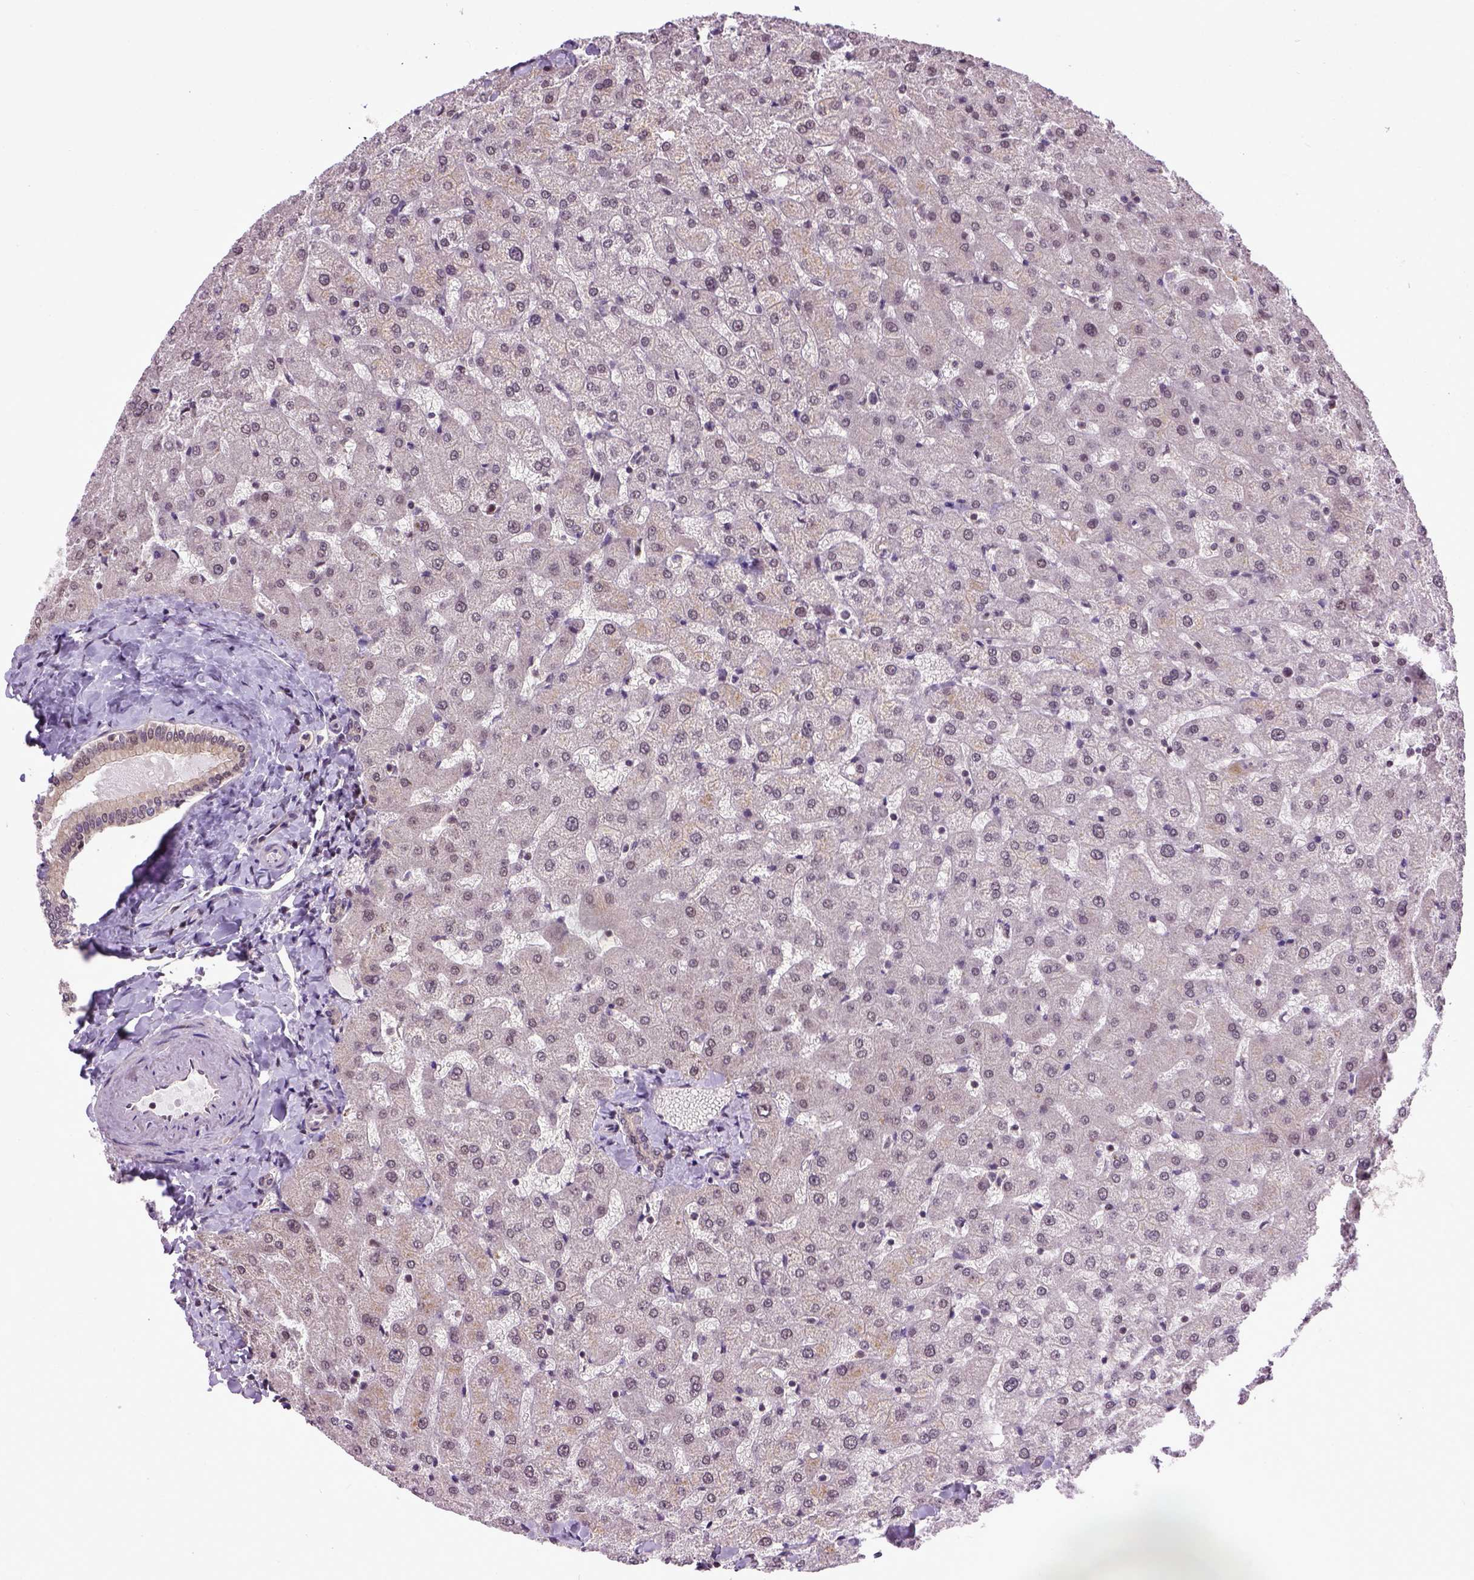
{"staining": {"intensity": "negative", "quantity": "none", "location": "none"}, "tissue": "liver", "cell_type": "Cholangiocytes", "image_type": "normal", "snomed": [{"axis": "morphology", "description": "Normal tissue, NOS"}, {"axis": "topography", "description": "Liver"}], "caption": "Liver was stained to show a protein in brown. There is no significant staining in cholangiocytes. The staining is performed using DAB (3,3'-diaminobenzidine) brown chromogen with nuclei counter-stained in using hematoxylin.", "gene": "UBA3", "patient": {"sex": "female", "age": 50}}